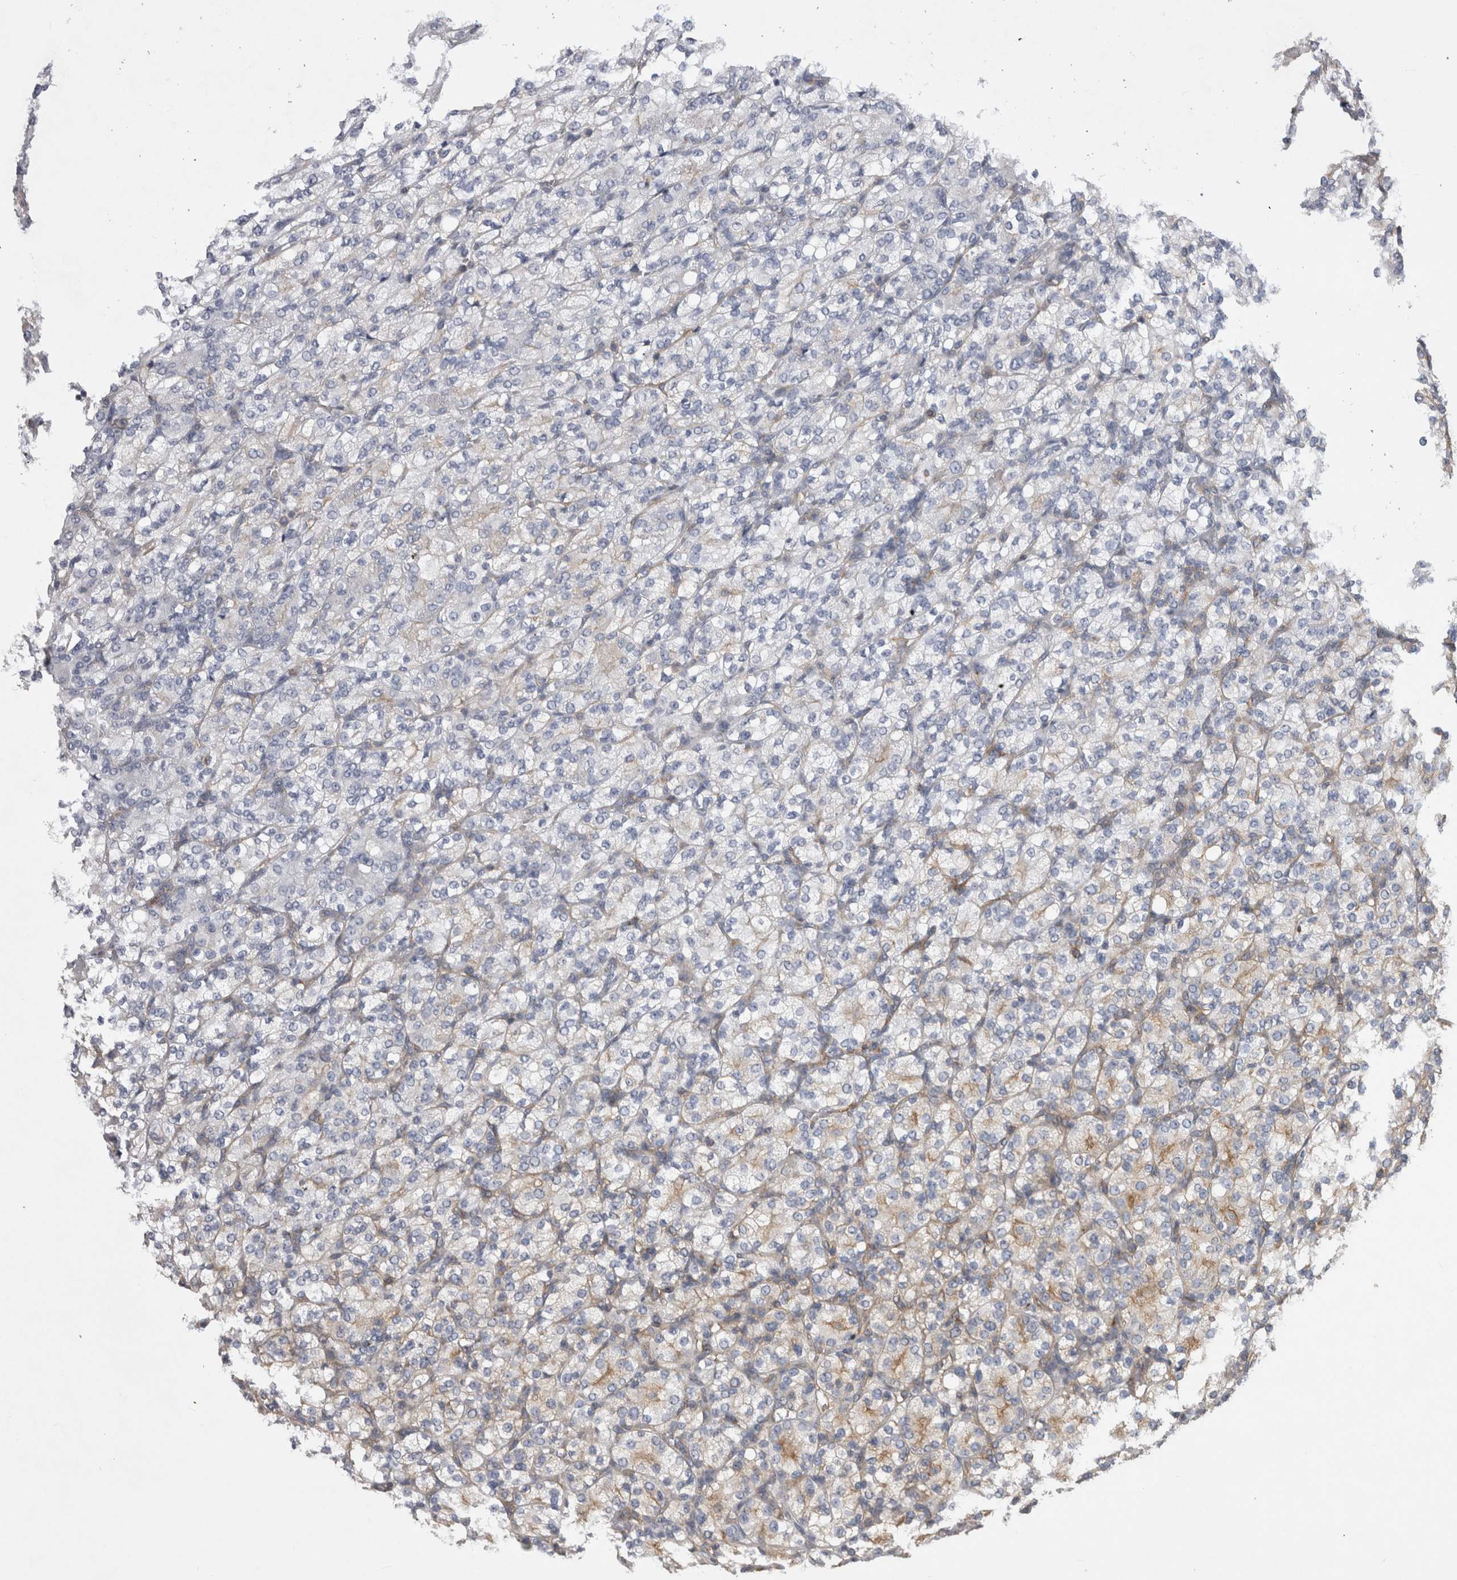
{"staining": {"intensity": "weak", "quantity": "<25%", "location": "cytoplasmic/membranous"}, "tissue": "renal cancer", "cell_type": "Tumor cells", "image_type": "cancer", "snomed": [{"axis": "morphology", "description": "Adenocarcinoma, NOS"}, {"axis": "topography", "description": "Kidney"}], "caption": "IHC photomicrograph of neoplastic tissue: renal cancer (adenocarcinoma) stained with DAB (3,3'-diaminobenzidine) displays no significant protein staining in tumor cells.", "gene": "ATXN3", "patient": {"sex": "male", "age": 77}}